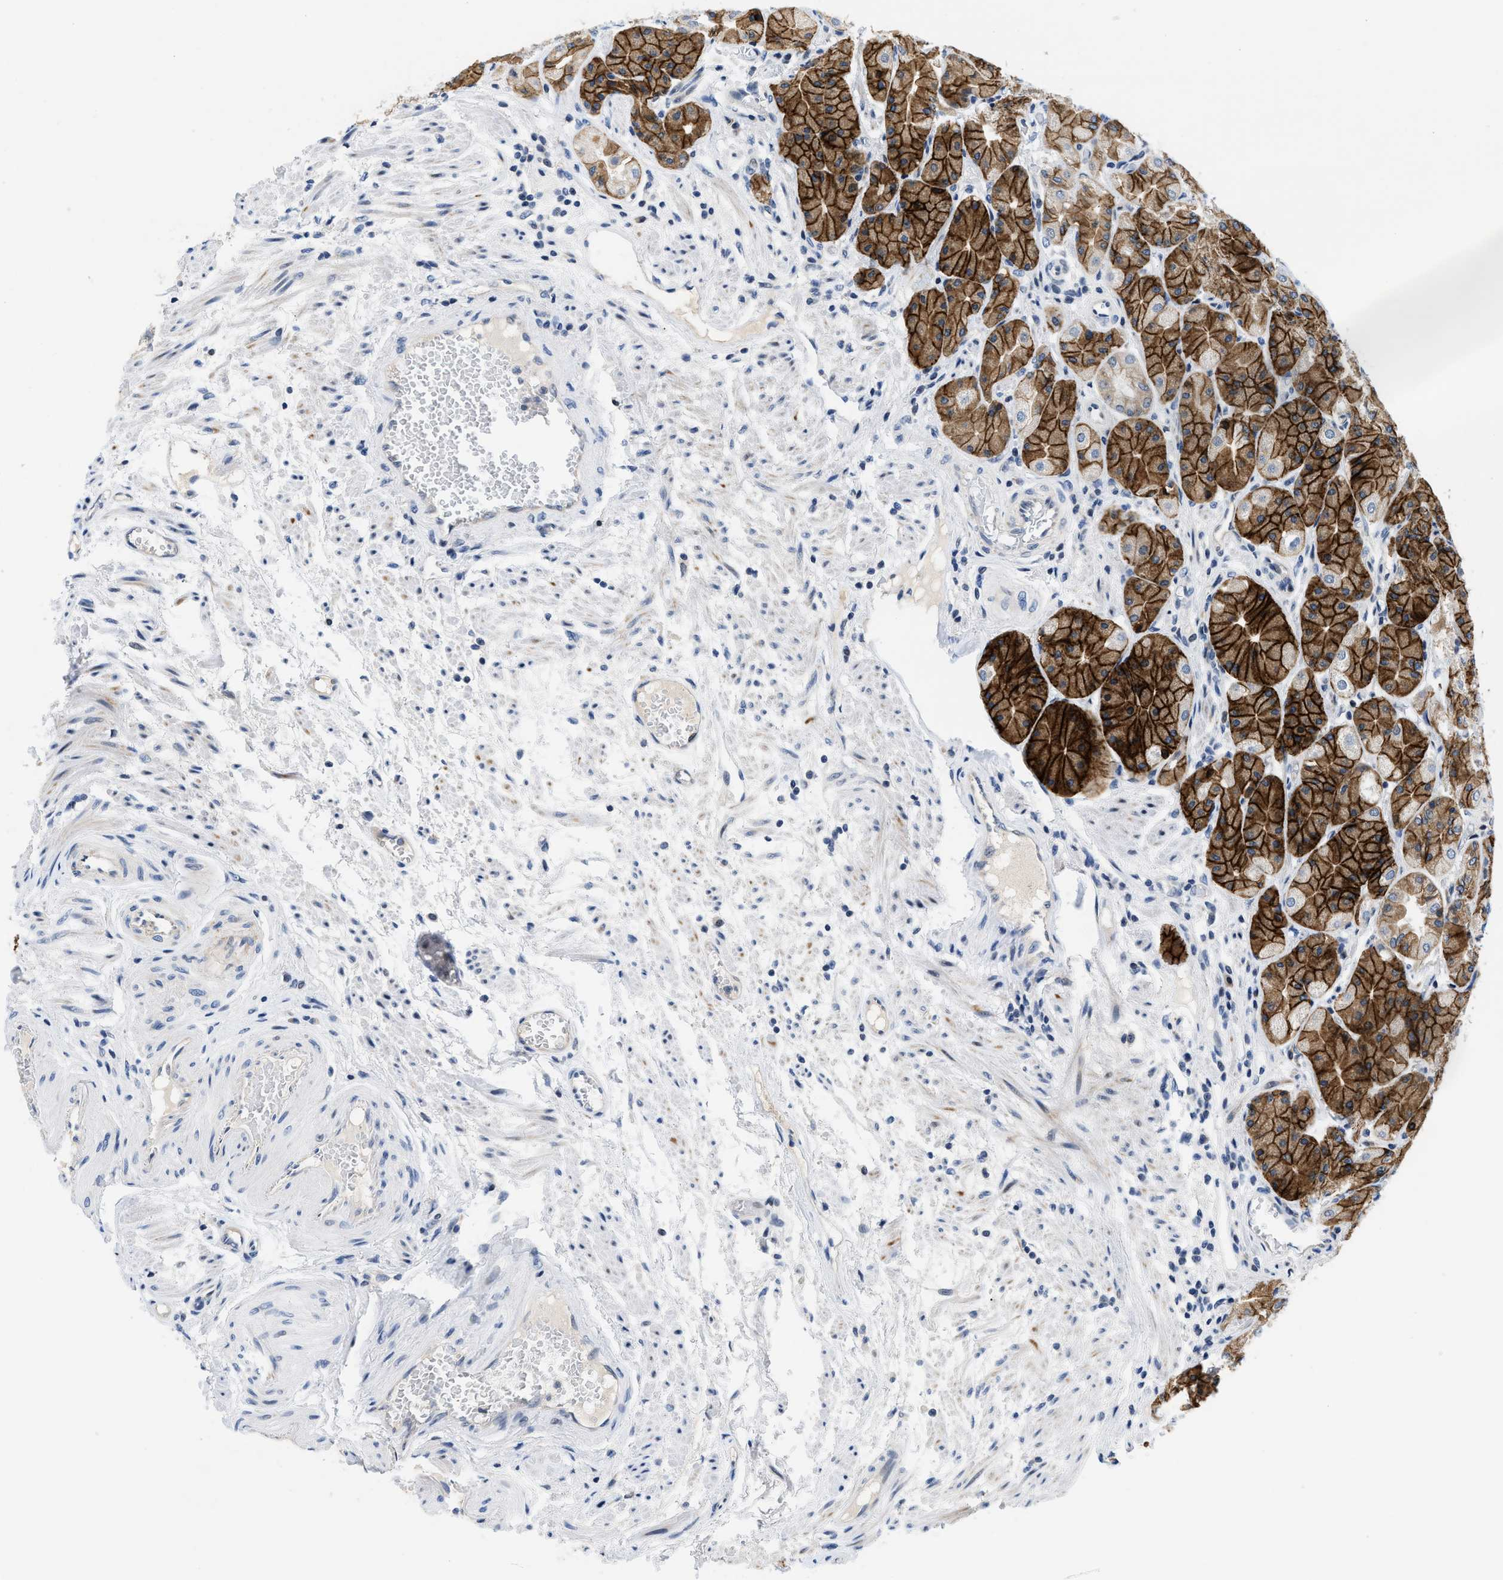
{"staining": {"intensity": "strong", "quantity": "25%-75%", "location": "cytoplasmic/membranous"}, "tissue": "stomach", "cell_type": "Glandular cells", "image_type": "normal", "snomed": [{"axis": "morphology", "description": "Normal tissue, NOS"}, {"axis": "topography", "description": "Stomach, upper"}], "caption": "Immunohistochemistry (IHC) (DAB (3,3'-diaminobenzidine)) staining of normal stomach demonstrates strong cytoplasmic/membranous protein positivity in about 25%-75% of glandular cells.", "gene": "IKBKE", "patient": {"sex": "male", "age": 72}}